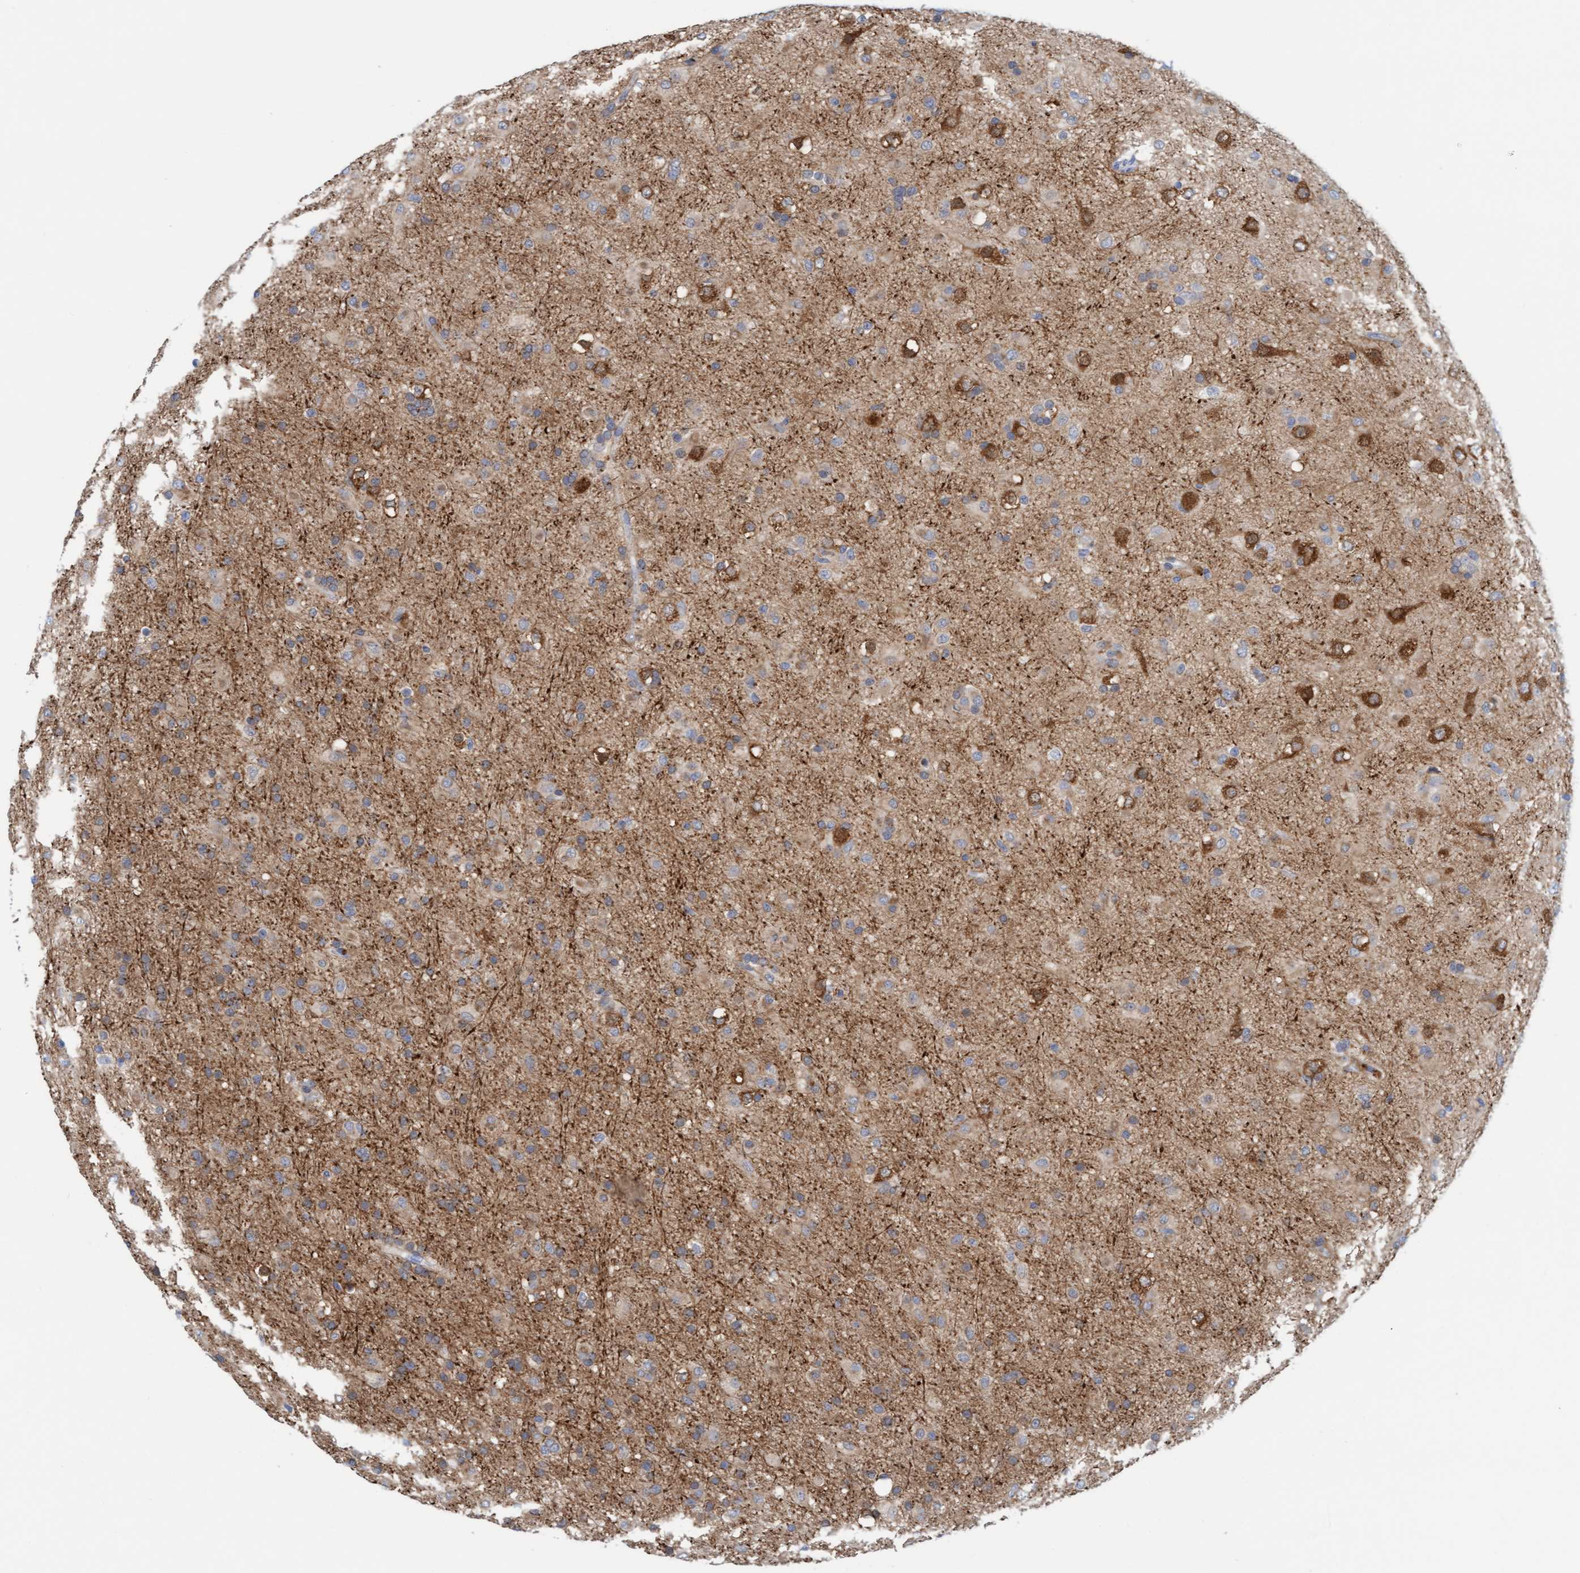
{"staining": {"intensity": "weak", "quantity": "25%-75%", "location": "cytoplasmic/membranous"}, "tissue": "glioma", "cell_type": "Tumor cells", "image_type": "cancer", "snomed": [{"axis": "morphology", "description": "Glioma, malignant, Low grade"}, {"axis": "topography", "description": "Brain"}], "caption": "Immunohistochemical staining of human glioma demonstrates low levels of weak cytoplasmic/membranous protein positivity in about 25%-75% of tumor cells. (IHC, brightfield microscopy, high magnification).", "gene": "KLHL11", "patient": {"sex": "male", "age": 65}}